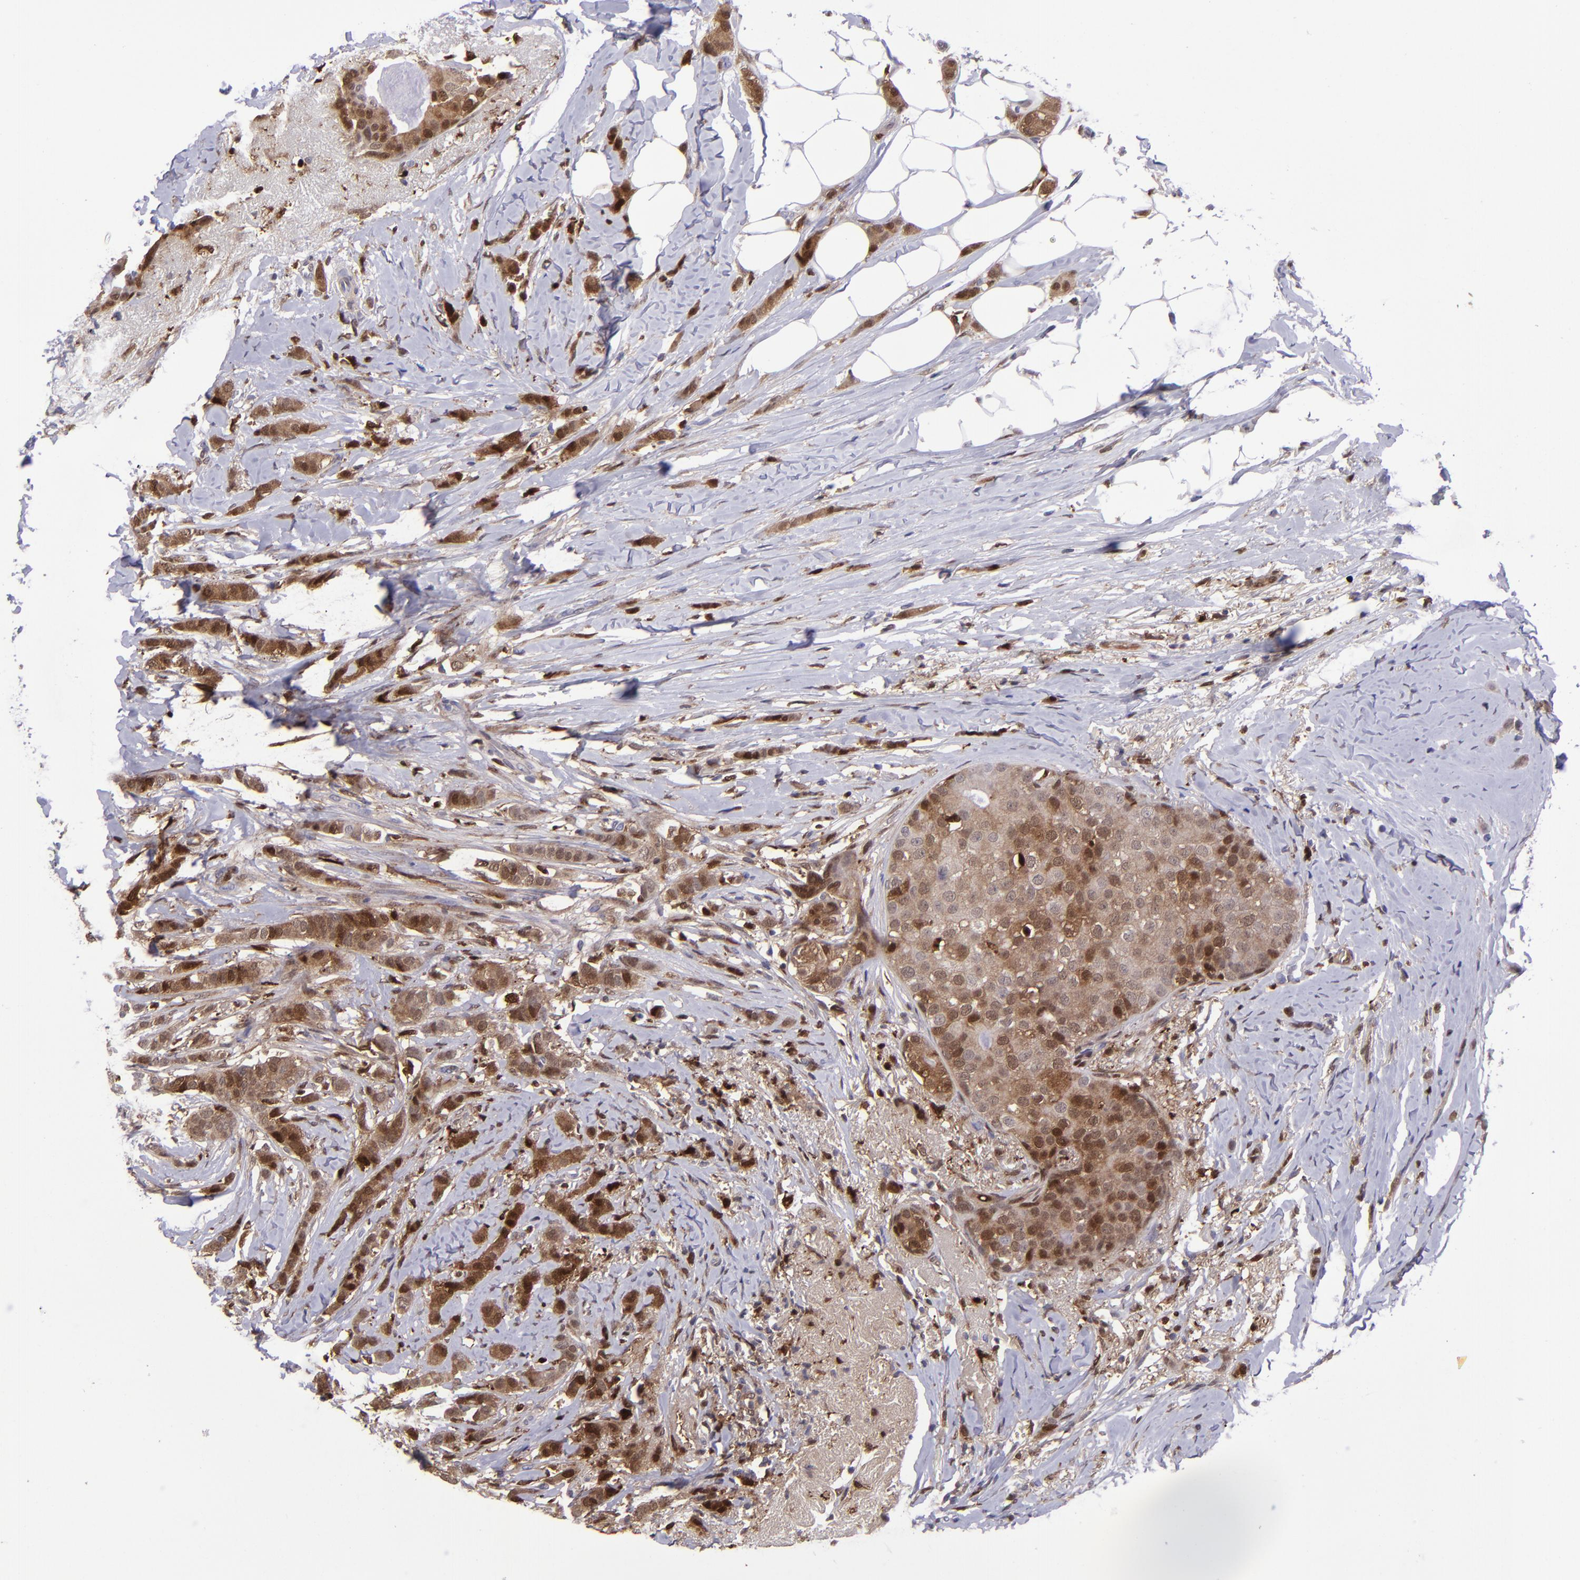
{"staining": {"intensity": "strong", "quantity": ">75%", "location": "cytoplasmic/membranous,nuclear"}, "tissue": "breast cancer", "cell_type": "Tumor cells", "image_type": "cancer", "snomed": [{"axis": "morphology", "description": "Lobular carcinoma"}, {"axis": "topography", "description": "Breast"}], "caption": "Strong cytoplasmic/membranous and nuclear staining for a protein is identified in about >75% of tumor cells of lobular carcinoma (breast) using IHC.", "gene": "TYMP", "patient": {"sex": "female", "age": 55}}